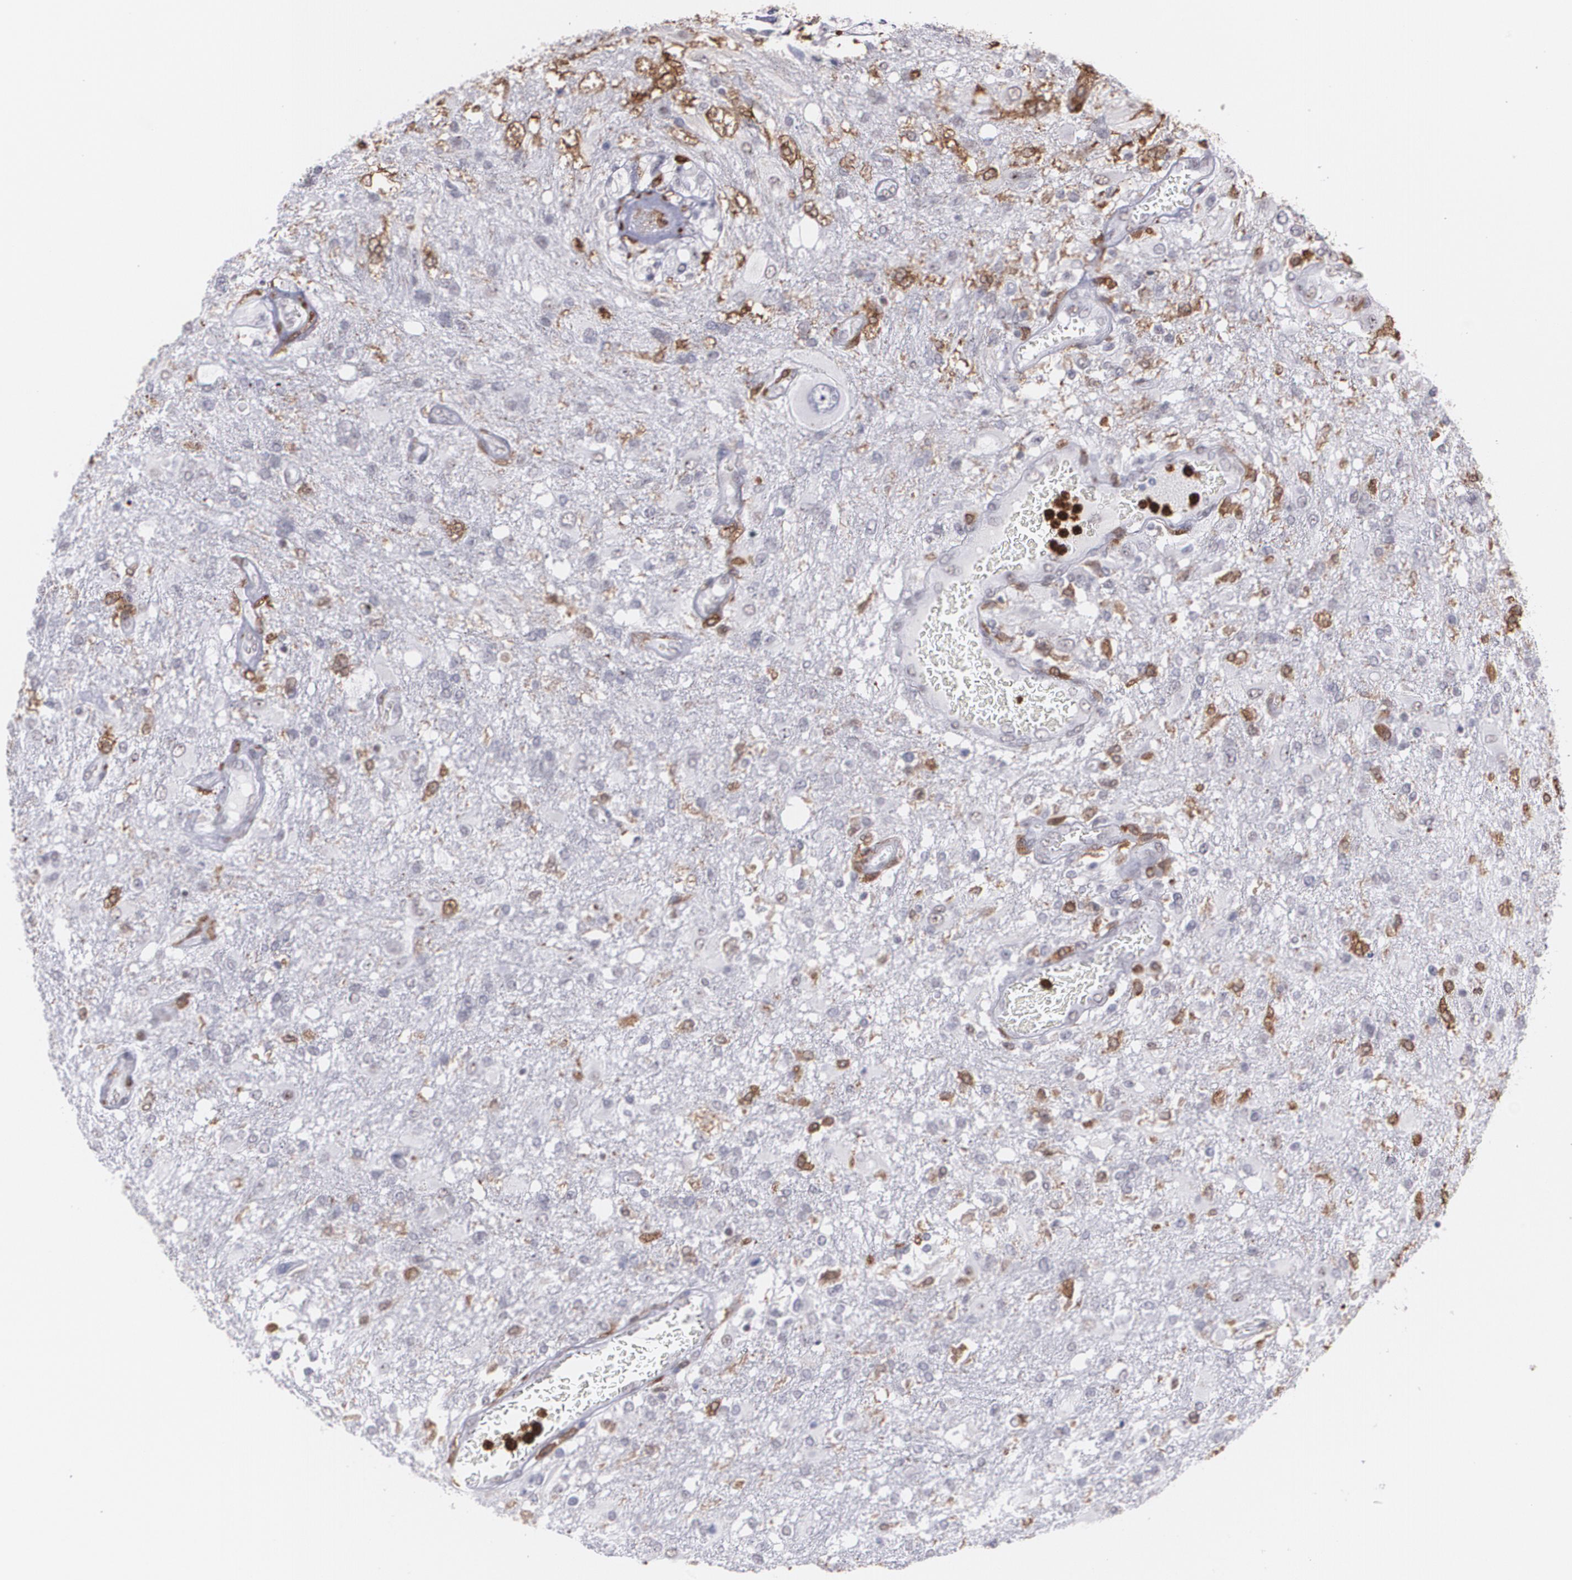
{"staining": {"intensity": "negative", "quantity": "none", "location": "none"}, "tissue": "glioma", "cell_type": "Tumor cells", "image_type": "cancer", "snomed": [{"axis": "morphology", "description": "Glioma, malignant, High grade"}, {"axis": "topography", "description": "Cerebral cortex"}], "caption": "A micrograph of human glioma is negative for staining in tumor cells.", "gene": "NCF2", "patient": {"sex": "male", "age": 79}}